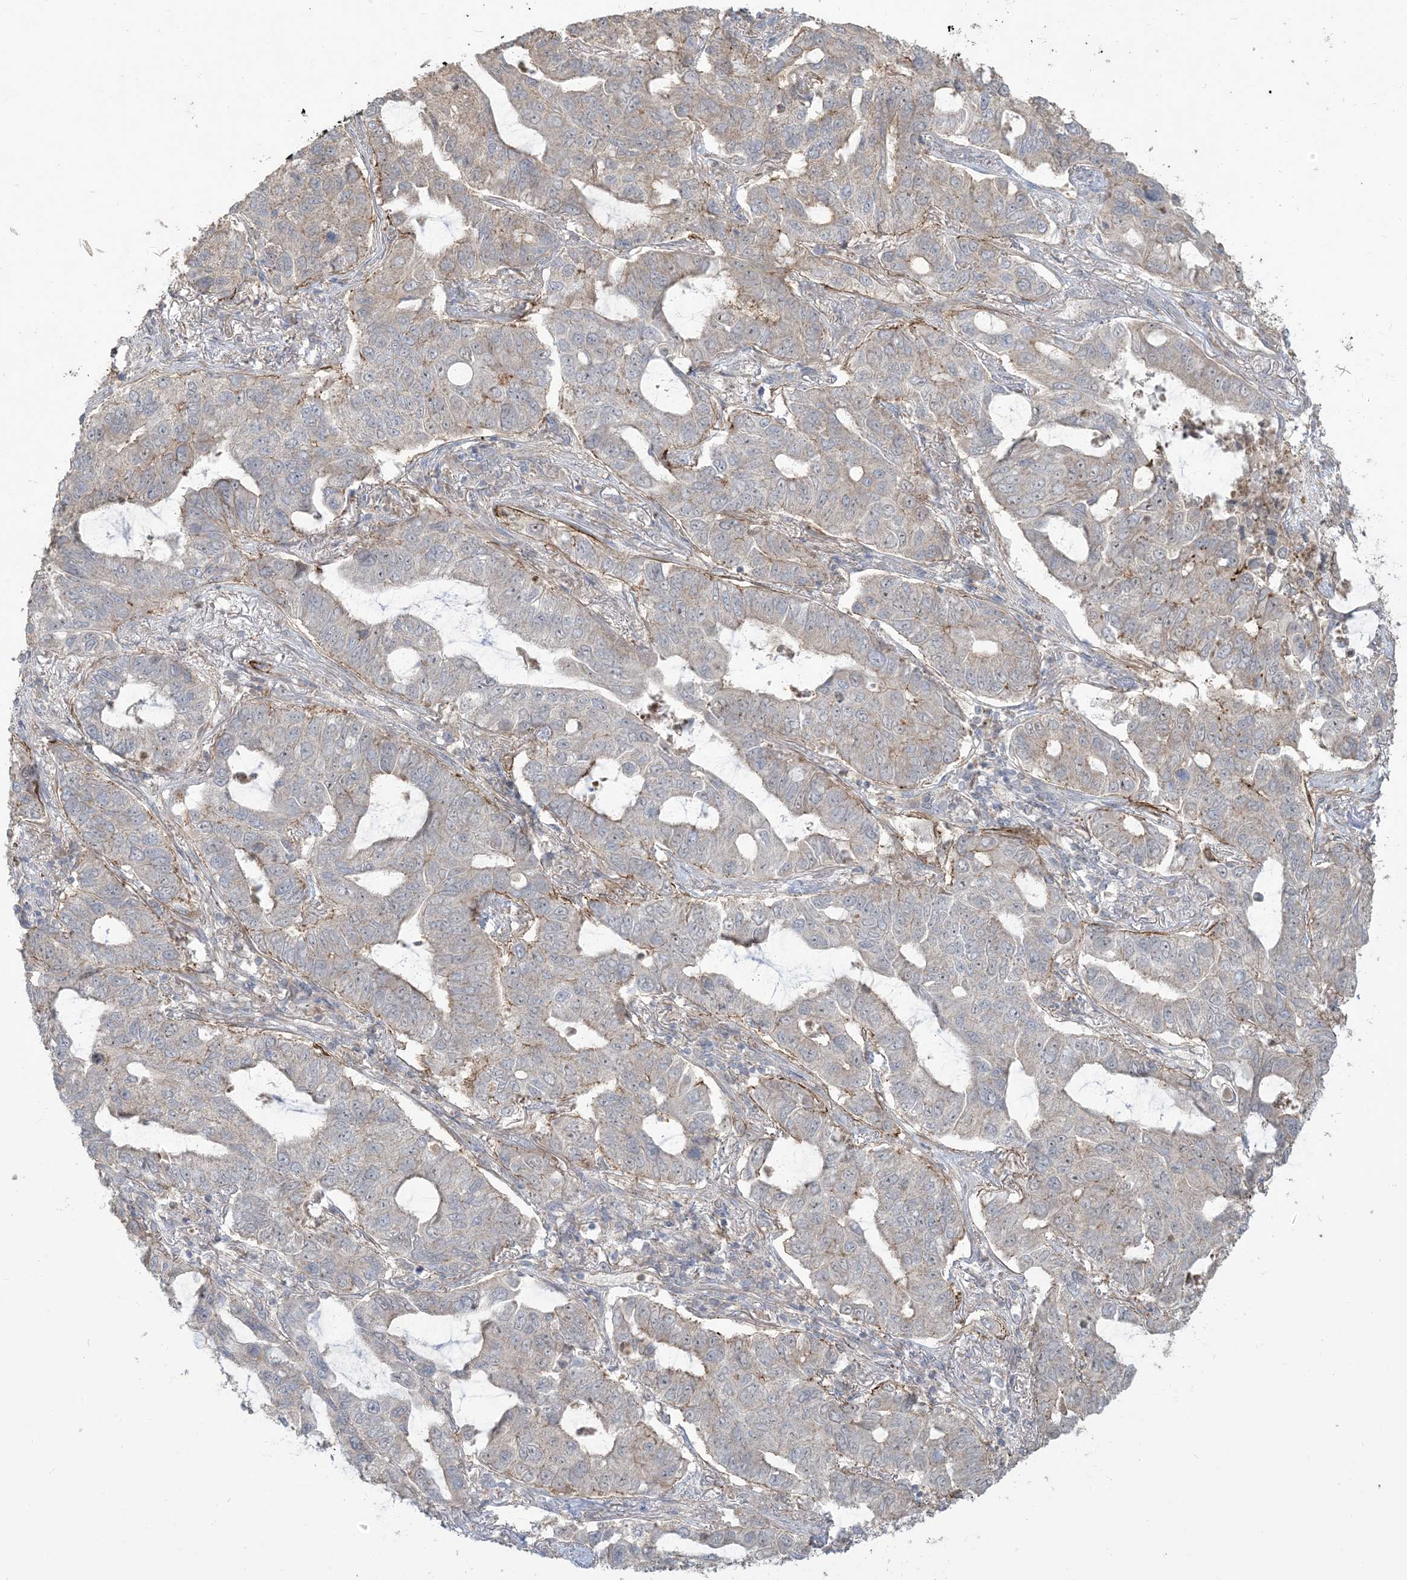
{"staining": {"intensity": "negative", "quantity": "none", "location": "none"}, "tissue": "lung cancer", "cell_type": "Tumor cells", "image_type": "cancer", "snomed": [{"axis": "morphology", "description": "Adenocarcinoma, NOS"}, {"axis": "topography", "description": "Lung"}], "caption": "IHC histopathology image of neoplastic tissue: lung cancer (adenocarcinoma) stained with DAB reveals no significant protein positivity in tumor cells. Nuclei are stained in blue.", "gene": "KLHL18", "patient": {"sex": "male", "age": 64}}